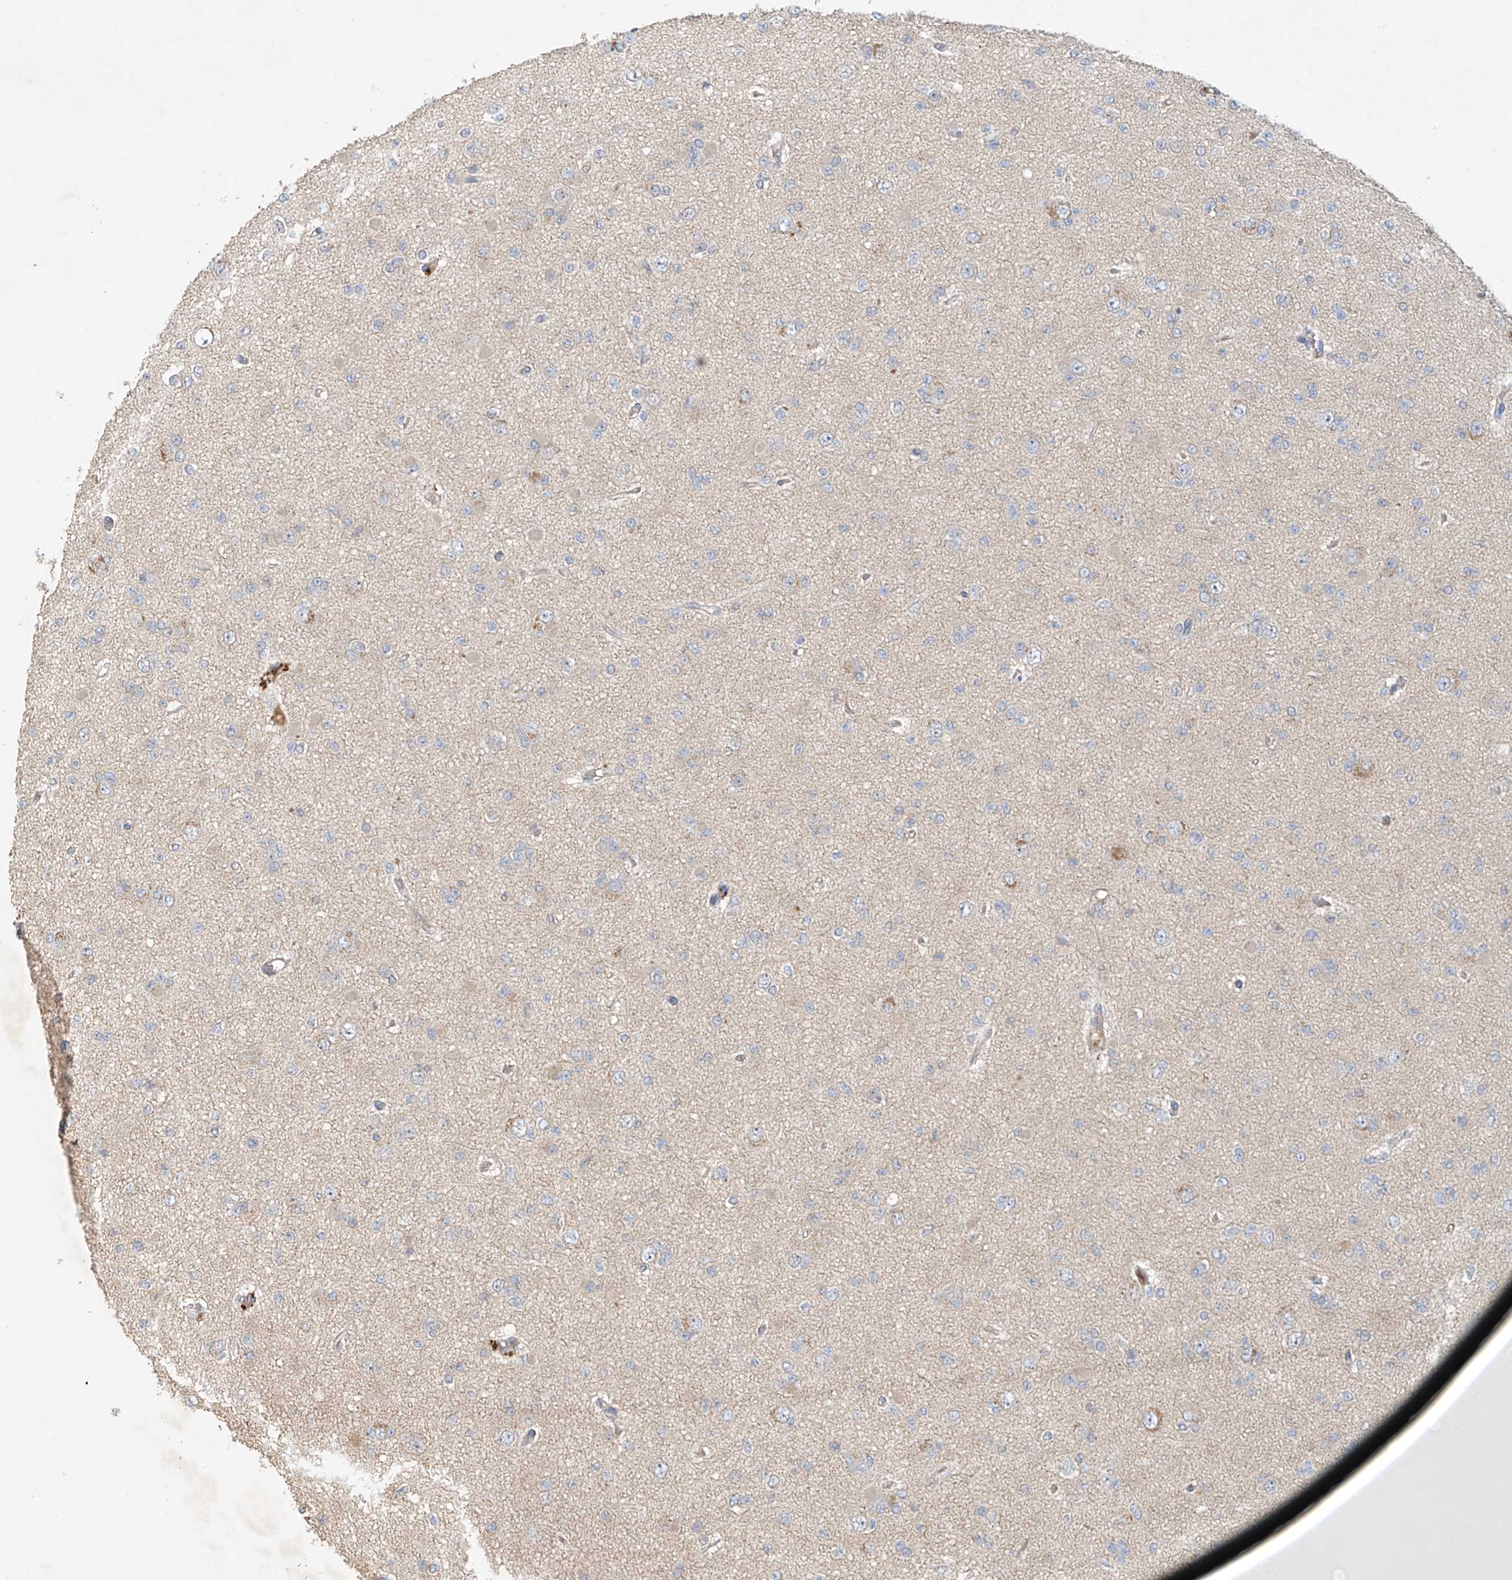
{"staining": {"intensity": "weak", "quantity": "<25%", "location": "cytoplasmic/membranous"}, "tissue": "glioma", "cell_type": "Tumor cells", "image_type": "cancer", "snomed": [{"axis": "morphology", "description": "Glioma, malignant, Low grade"}, {"axis": "topography", "description": "Brain"}], "caption": "There is no significant positivity in tumor cells of glioma. (Brightfield microscopy of DAB (3,3'-diaminobenzidine) immunohistochemistry at high magnification).", "gene": "GNB1L", "patient": {"sex": "female", "age": 22}}